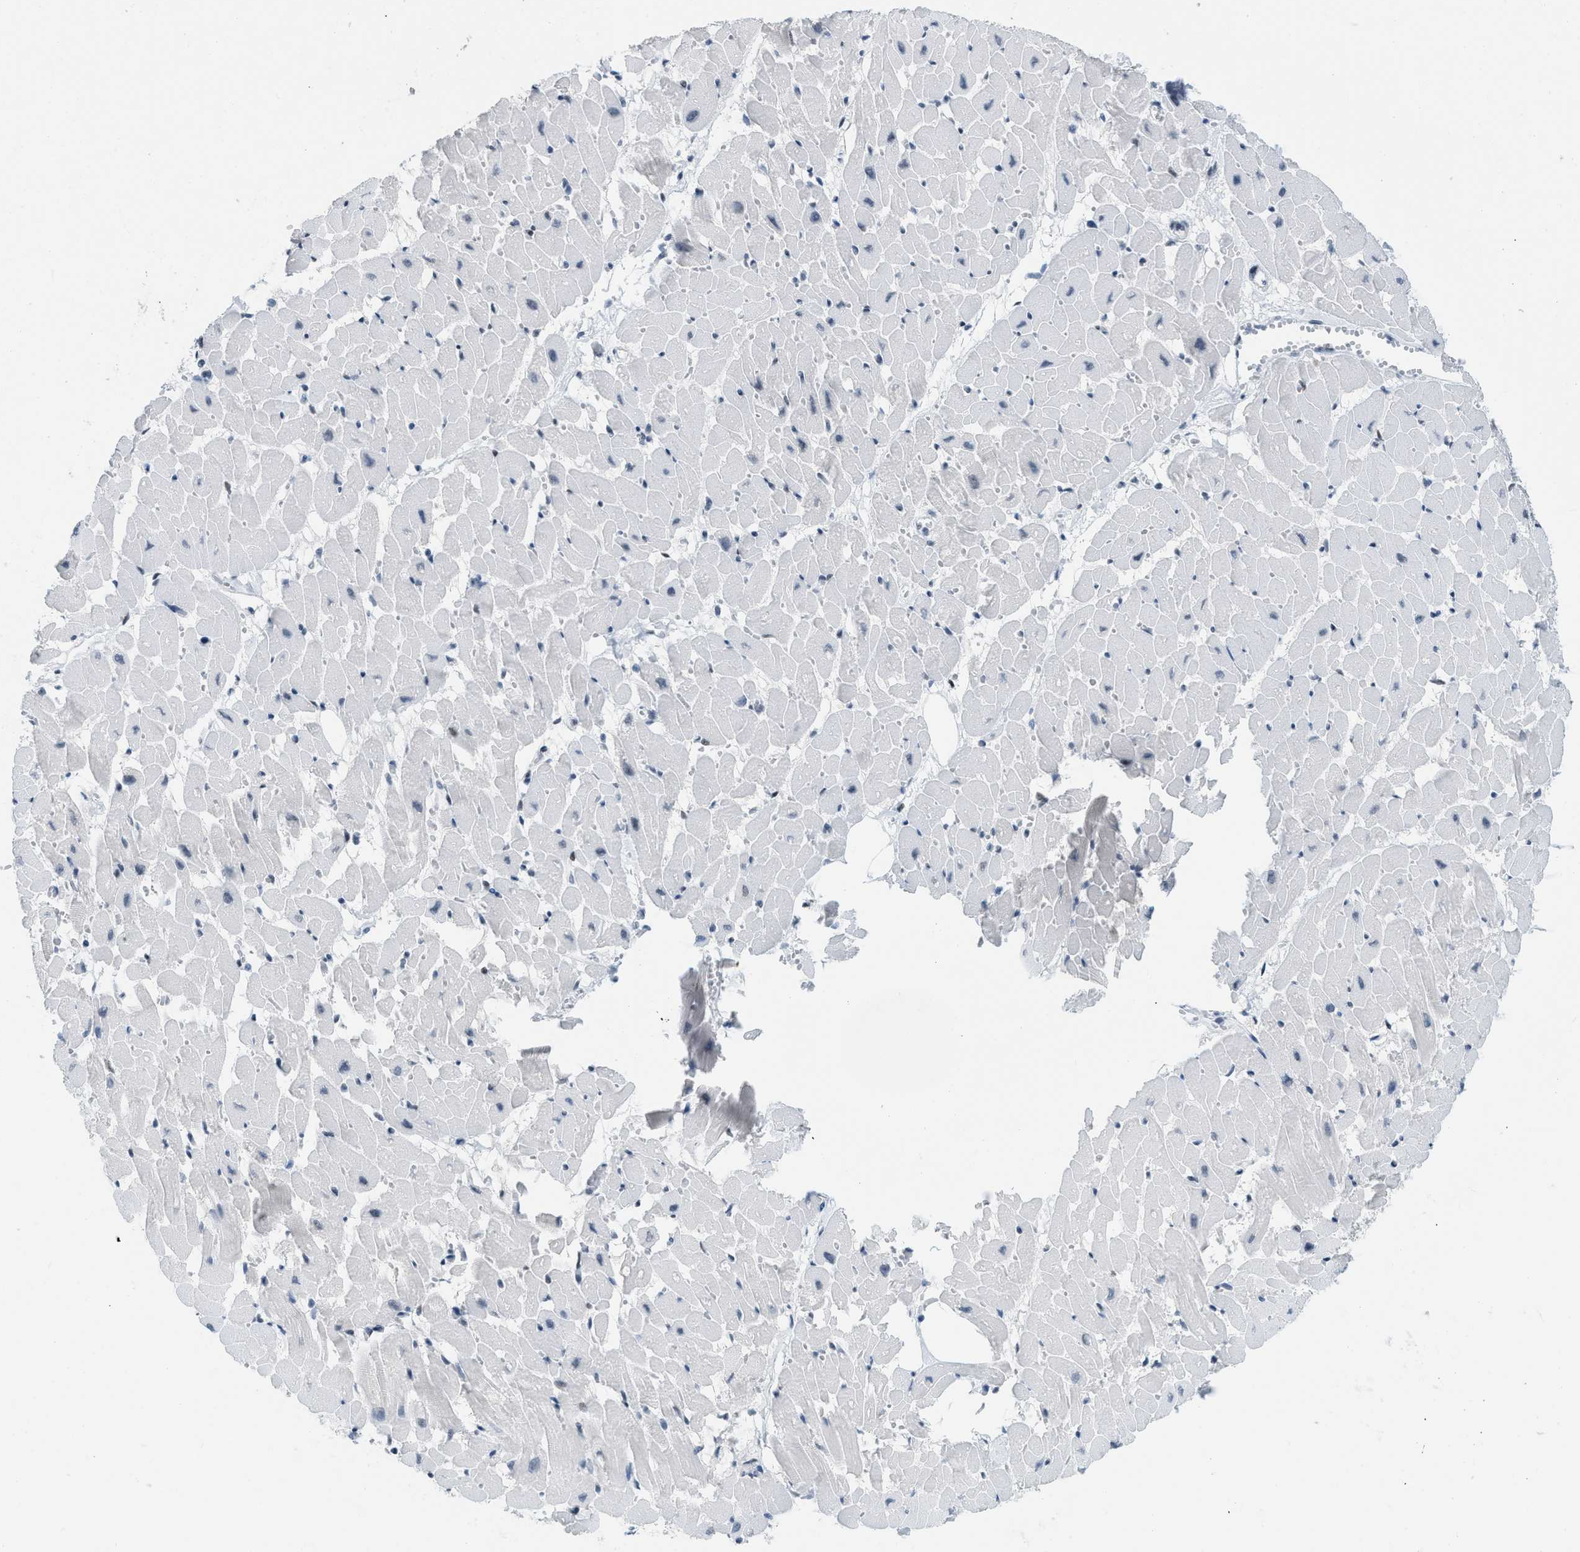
{"staining": {"intensity": "weak", "quantity": "<25%", "location": "nuclear"}, "tissue": "heart muscle", "cell_type": "Cardiomyocytes", "image_type": "normal", "snomed": [{"axis": "morphology", "description": "Normal tissue, NOS"}, {"axis": "topography", "description": "Heart"}], "caption": "This is a histopathology image of immunohistochemistry staining of benign heart muscle, which shows no expression in cardiomyocytes. The staining is performed using DAB brown chromogen with nuclei counter-stained in using hematoxylin.", "gene": "PBX1", "patient": {"sex": "female", "age": 19}}